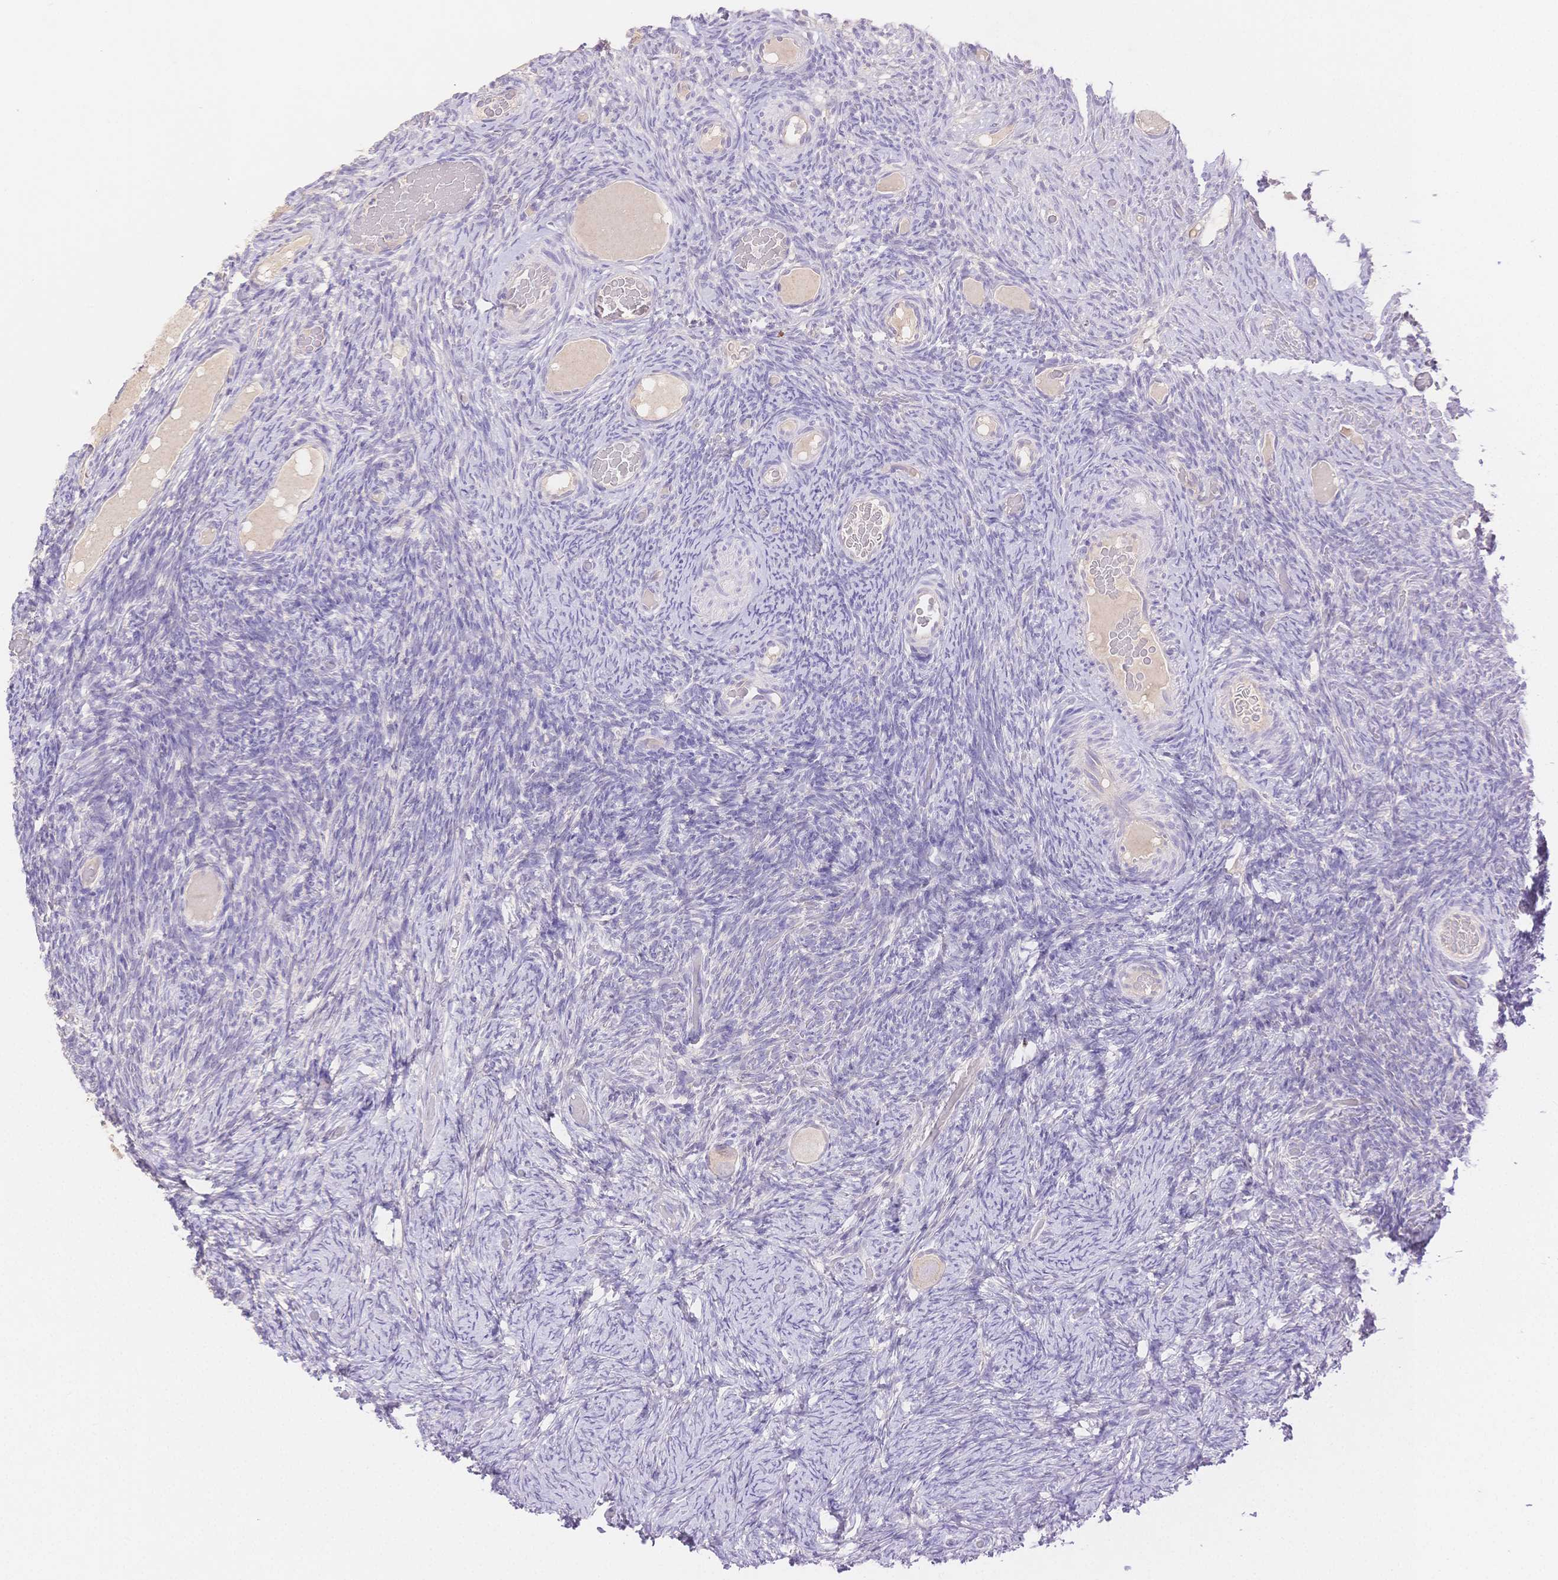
{"staining": {"intensity": "negative", "quantity": "none", "location": "none"}, "tissue": "ovary", "cell_type": "Follicle cells", "image_type": "normal", "snomed": [{"axis": "morphology", "description": "Normal tissue, NOS"}, {"axis": "topography", "description": "Ovary"}], "caption": "Micrograph shows no significant protein positivity in follicle cells of unremarkable ovary.", "gene": "WDR54", "patient": {"sex": "female", "age": 34}}